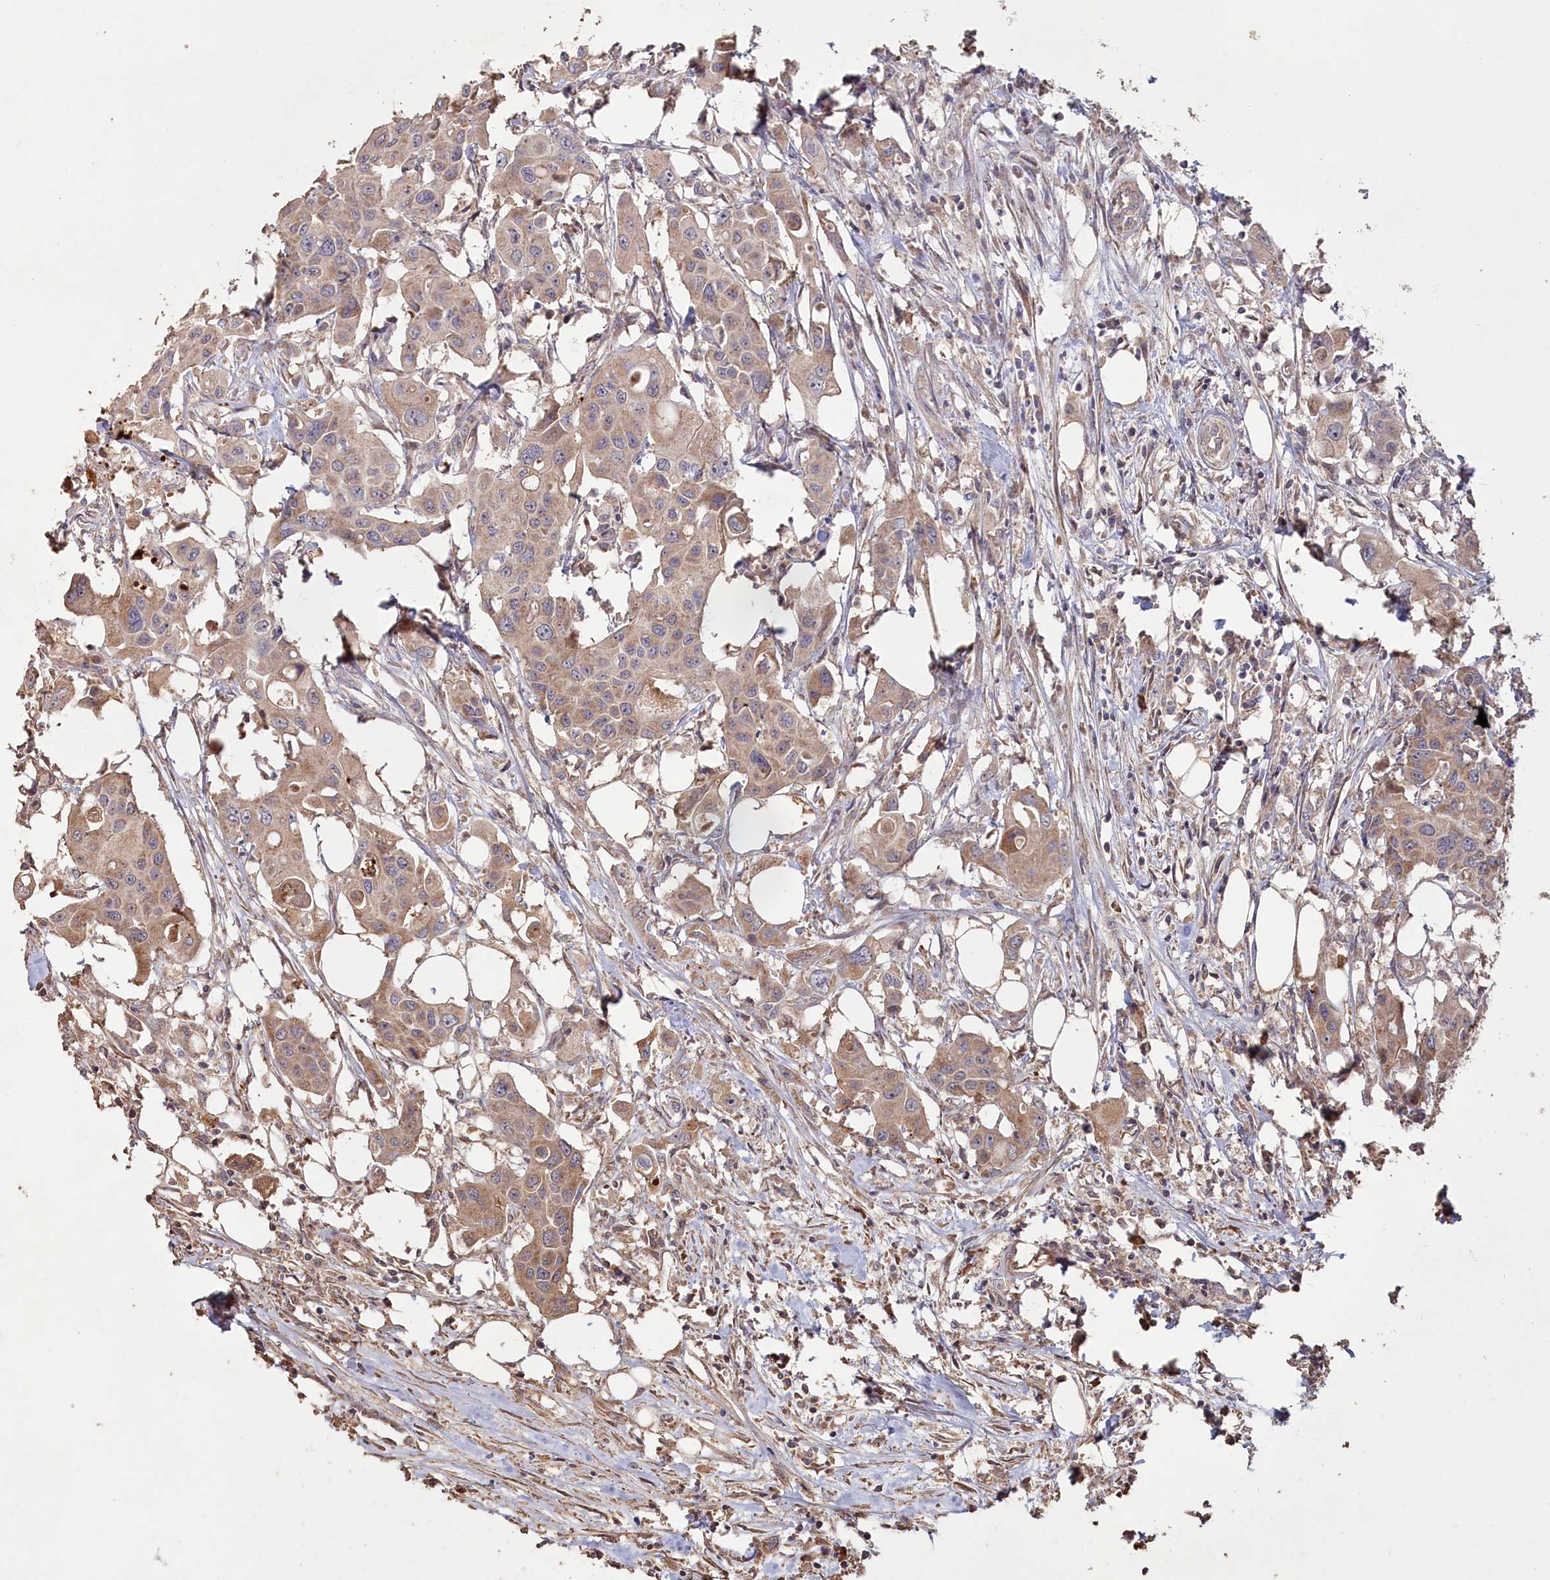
{"staining": {"intensity": "moderate", "quantity": ">75%", "location": "cytoplasmic/membranous"}, "tissue": "colorectal cancer", "cell_type": "Tumor cells", "image_type": "cancer", "snomed": [{"axis": "morphology", "description": "Adenocarcinoma, NOS"}, {"axis": "topography", "description": "Colon"}], "caption": "Brown immunohistochemical staining in colorectal cancer demonstrates moderate cytoplasmic/membranous expression in about >75% of tumor cells. Immunohistochemistry stains the protein of interest in brown and the nuclei are stained blue.", "gene": "LAYN", "patient": {"sex": "male", "age": 77}}